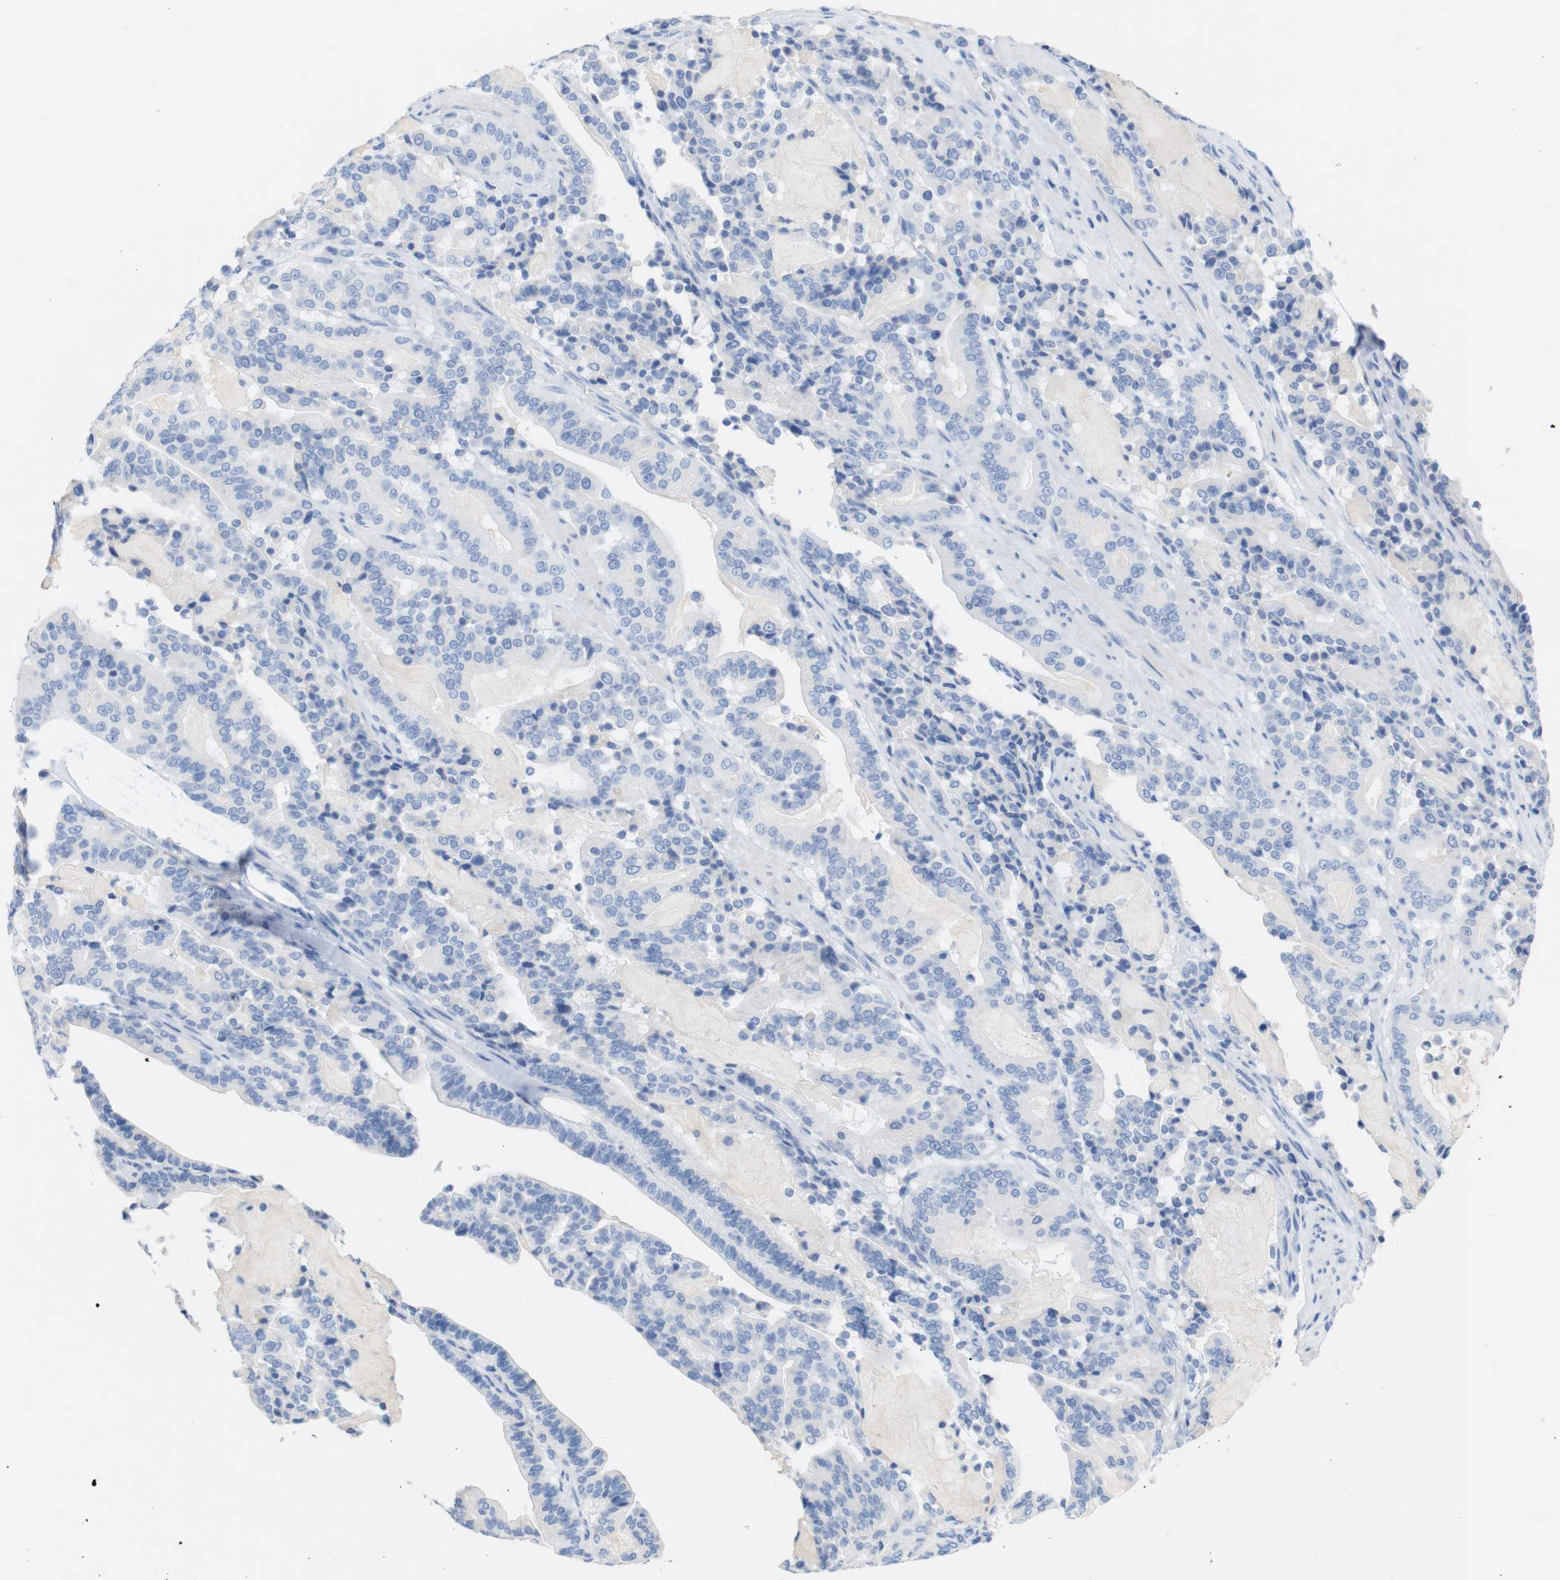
{"staining": {"intensity": "negative", "quantity": "none", "location": "none"}, "tissue": "pancreatic cancer", "cell_type": "Tumor cells", "image_type": "cancer", "snomed": [{"axis": "morphology", "description": "Adenocarcinoma, NOS"}, {"axis": "topography", "description": "Pancreas"}], "caption": "Immunohistochemistry of pancreatic adenocarcinoma shows no positivity in tumor cells.", "gene": "LAG3", "patient": {"sex": "male", "age": 63}}